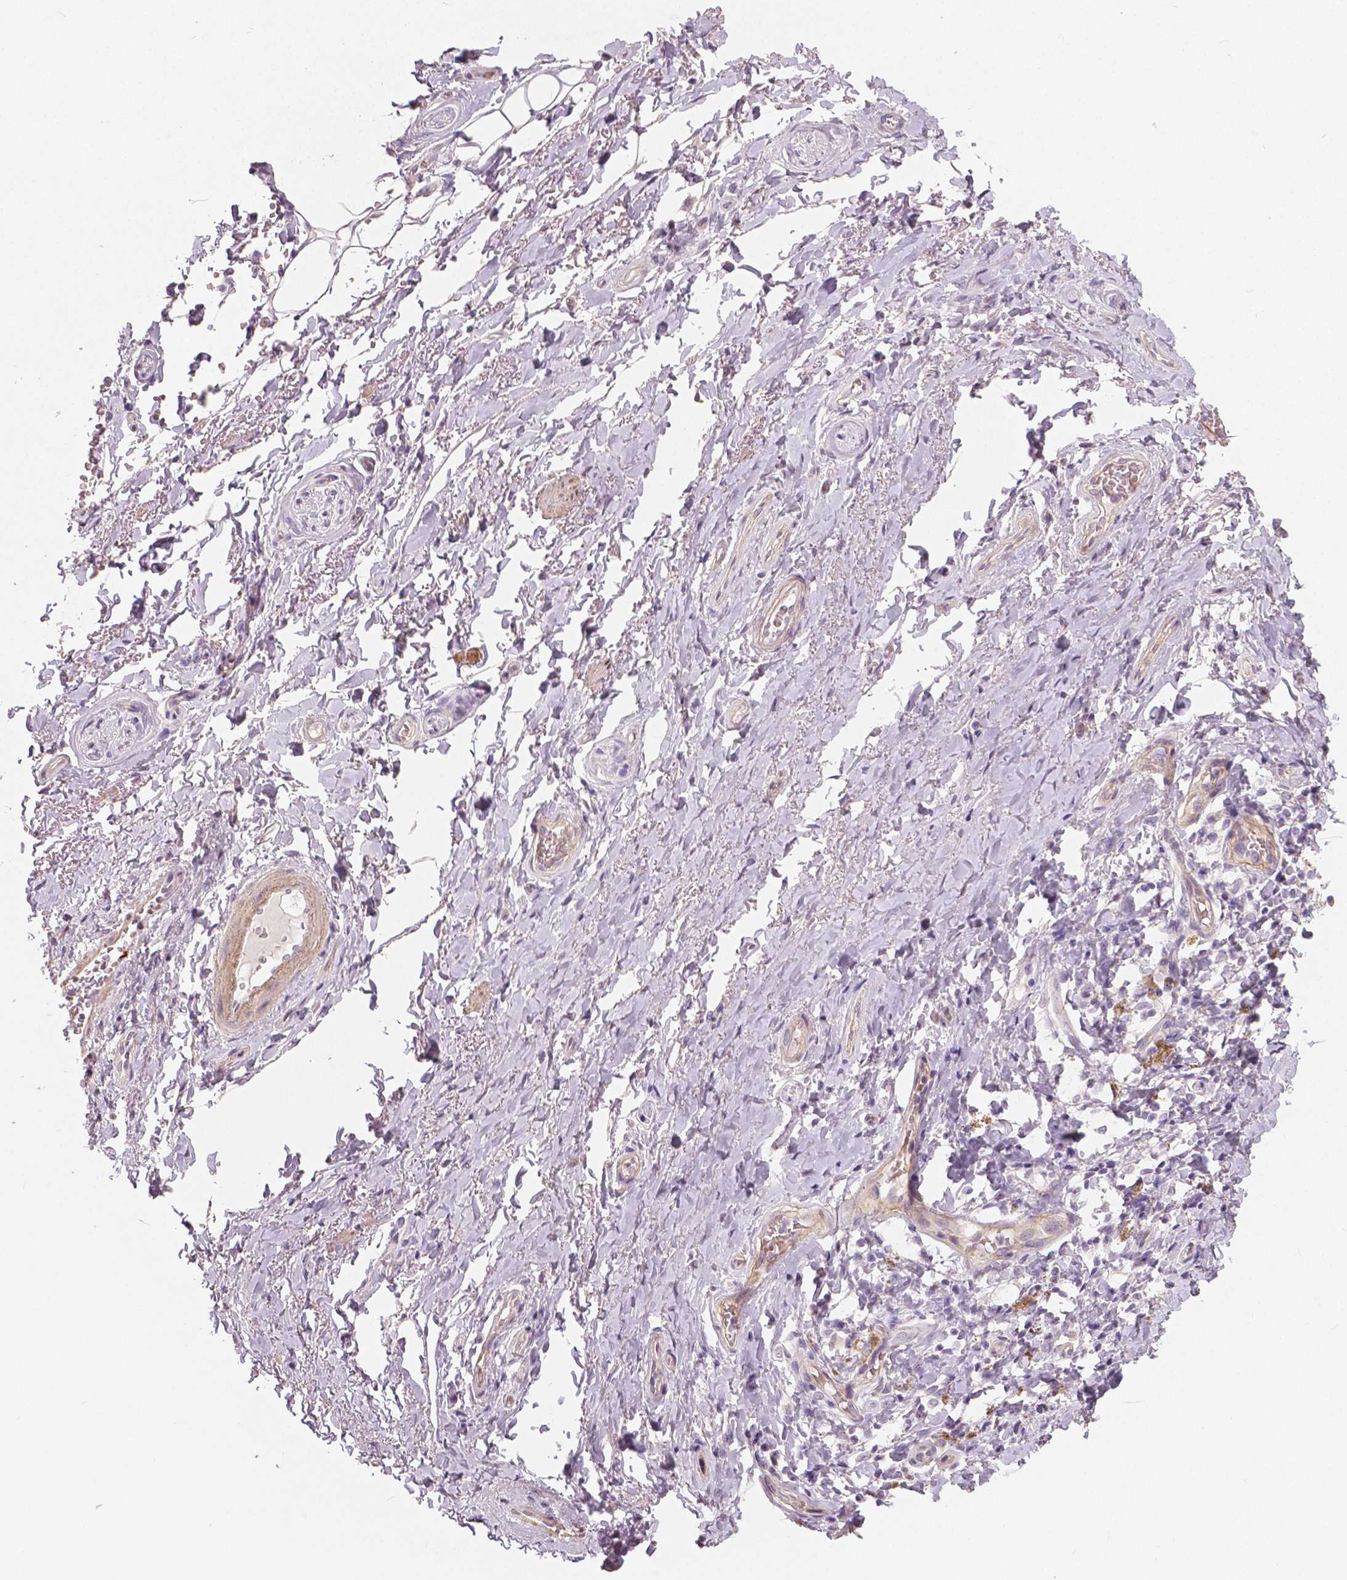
{"staining": {"intensity": "negative", "quantity": "none", "location": "none"}, "tissue": "adipose tissue", "cell_type": "Adipocytes", "image_type": "normal", "snomed": [{"axis": "morphology", "description": "Normal tissue, NOS"}, {"axis": "topography", "description": "Anal"}, {"axis": "topography", "description": "Peripheral nerve tissue"}], "caption": "A micrograph of human adipose tissue is negative for staining in adipocytes. The staining was performed using DAB (3,3'-diaminobenzidine) to visualize the protein expression in brown, while the nuclei were stained in blue with hematoxylin (Magnification: 20x).", "gene": "FLT1", "patient": {"sex": "male", "age": 53}}